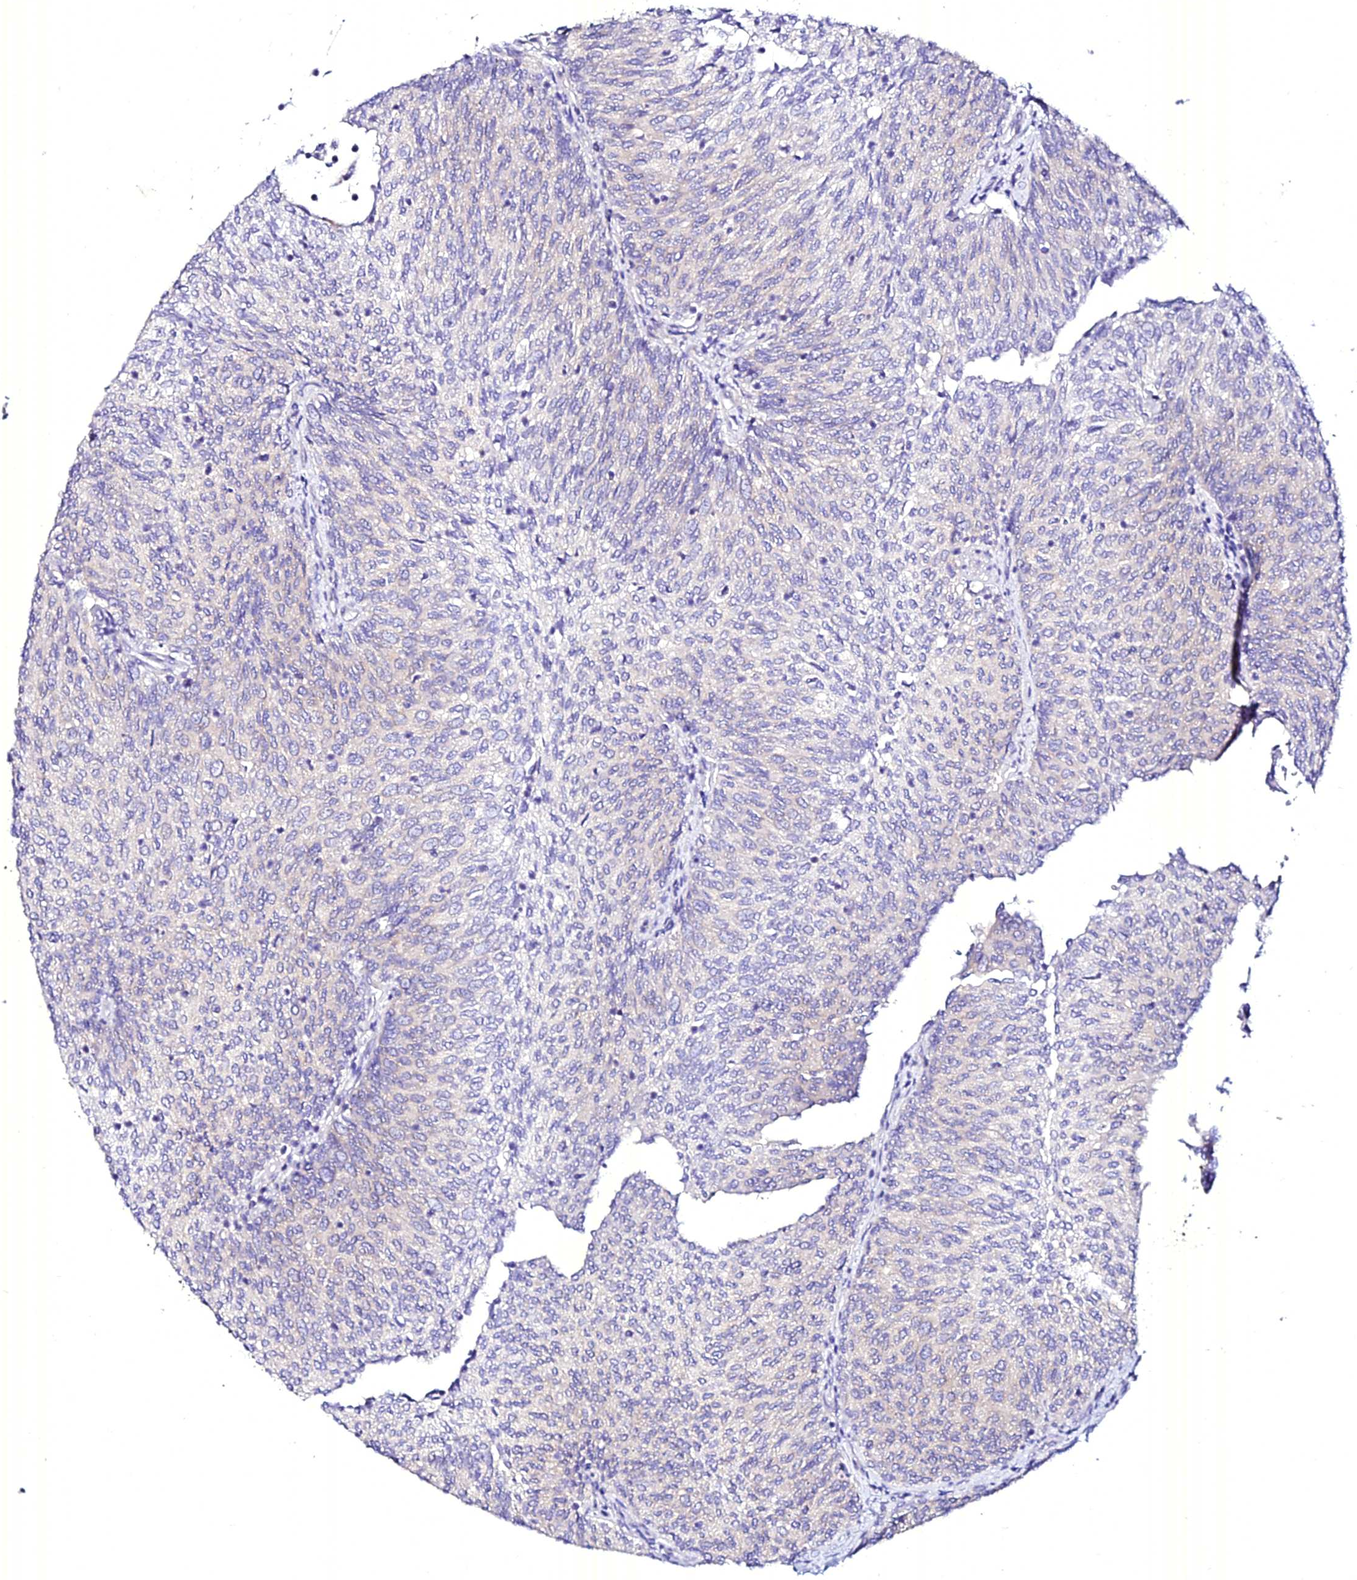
{"staining": {"intensity": "moderate", "quantity": "25%-75%", "location": "cytoplasmic/membranous"}, "tissue": "urothelial cancer", "cell_type": "Tumor cells", "image_type": "cancer", "snomed": [{"axis": "morphology", "description": "Urothelial carcinoma, High grade"}, {"axis": "topography", "description": "Urinary bladder"}], "caption": "Immunohistochemistry (IHC) of human urothelial carcinoma (high-grade) reveals medium levels of moderate cytoplasmic/membranous expression in about 25%-75% of tumor cells. The protein is shown in brown color, while the nuclei are stained blue.", "gene": "ATG16L2", "patient": {"sex": "female", "age": 79}}